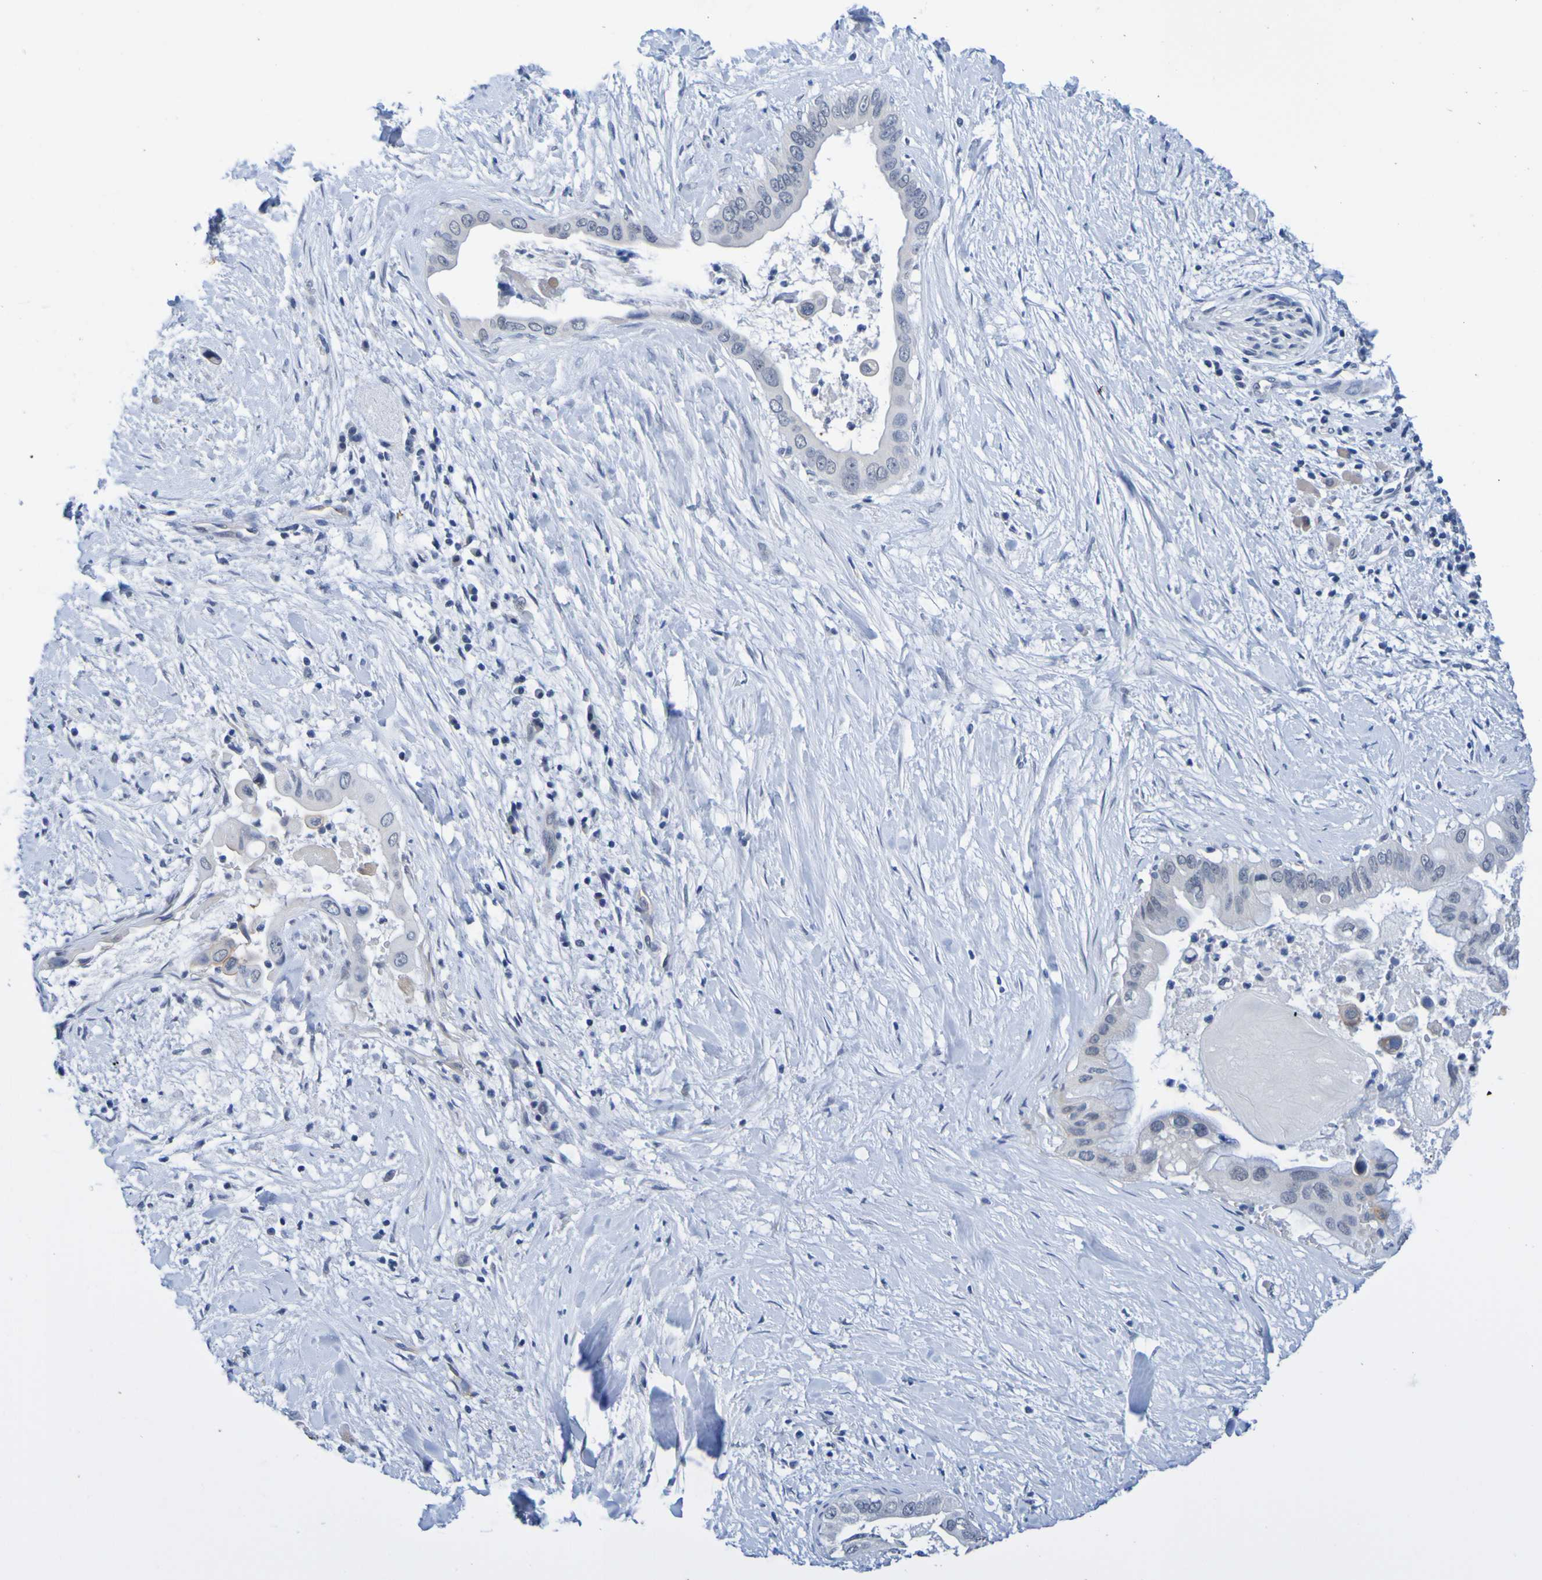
{"staining": {"intensity": "negative", "quantity": "none", "location": "none"}, "tissue": "pancreatic cancer", "cell_type": "Tumor cells", "image_type": "cancer", "snomed": [{"axis": "morphology", "description": "Adenocarcinoma, NOS"}, {"axis": "topography", "description": "Pancreas"}], "caption": "A high-resolution micrograph shows immunohistochemistry (IHC) staining of adenocarcinoma (pancreatic), which reveals no significant positivity in tumor cells. (Immunohistochemistry (ihc), brightfield microscopy, high magnification).", "gene": "VMA21", "patient": {"sex": "male", "age": 55}}